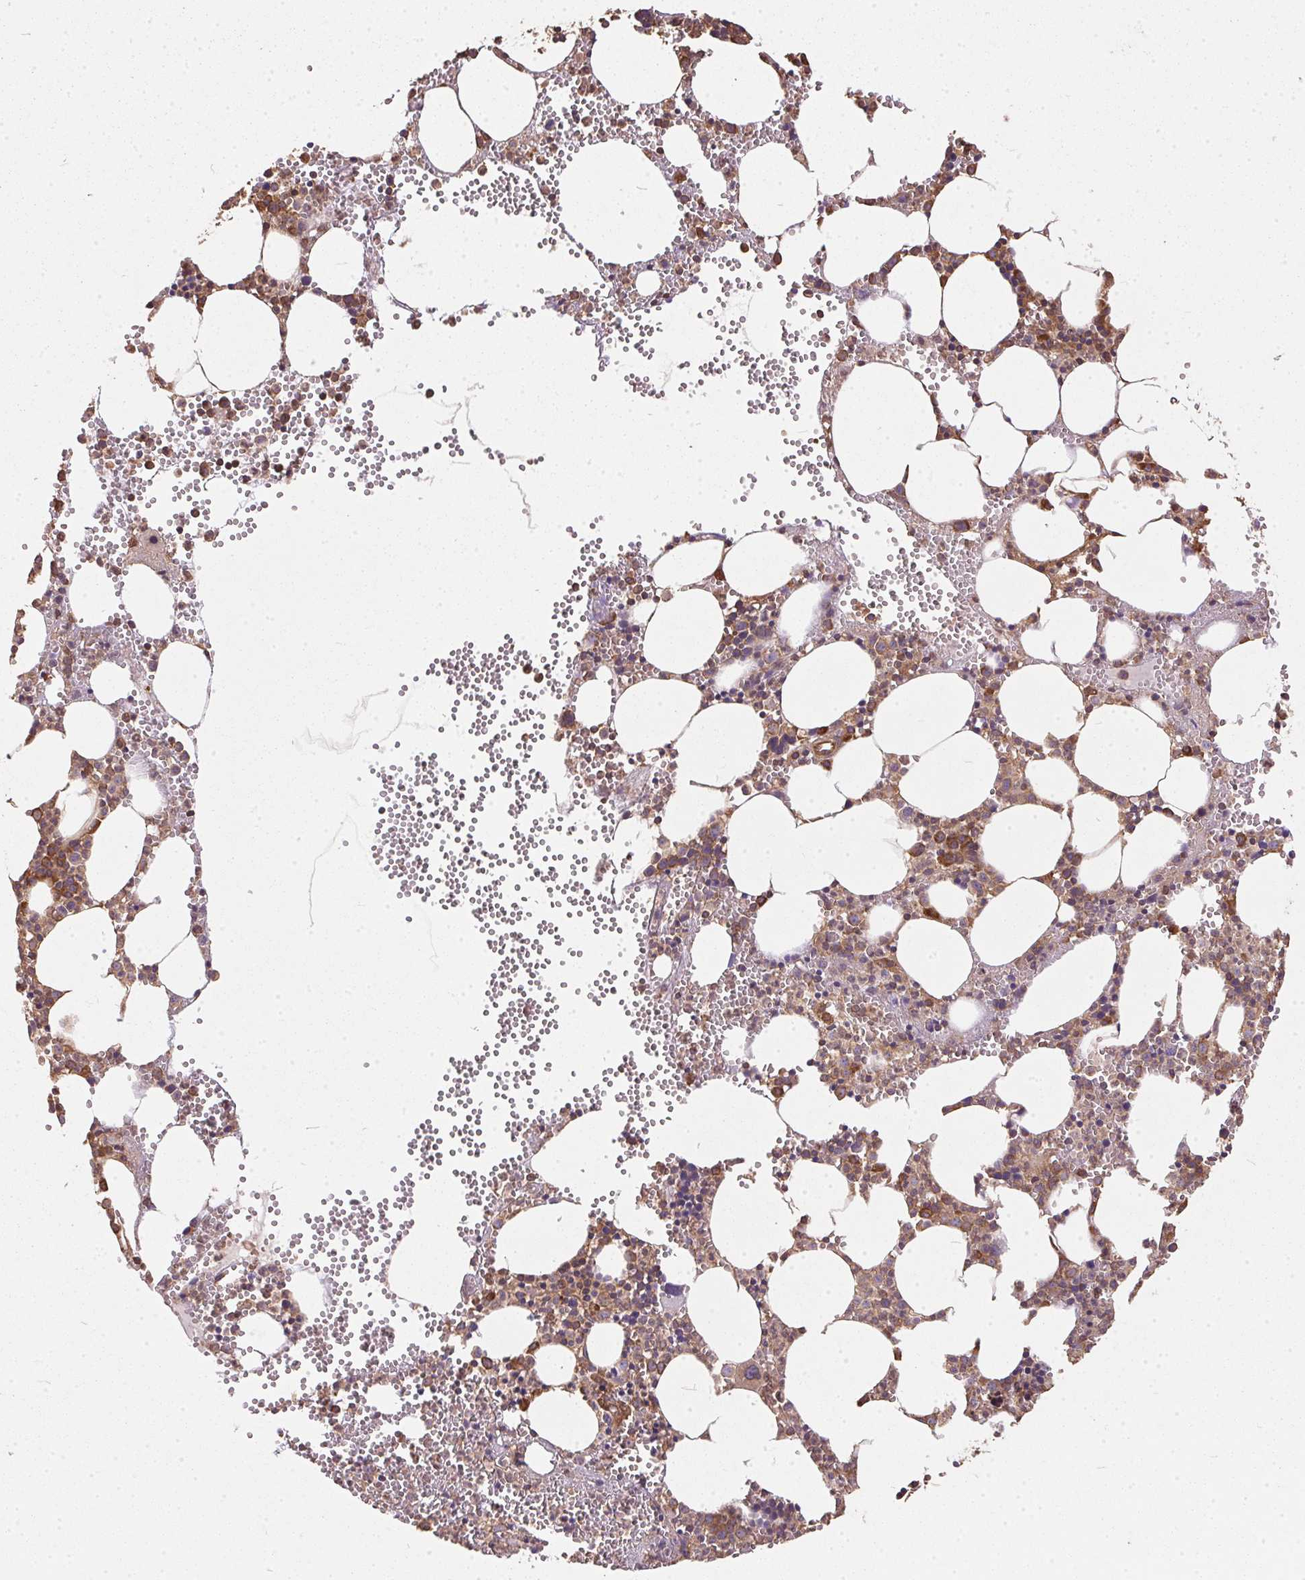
{"staining": {"intensity": "moderate", "quantity": "25%-75%", "location": "cytoplasmic/membranous"}, "tissue": "bone marrow", "cell_type": "Hematopoietic cells", "image_type": "normal", "snomed": [{"axis": "morphology", "description": "Normal tissue, NOS"}, {"axis": "topography", "description": "Bone marrow"}], "caption": "The micrograph displays immunohistochemical staining of benign bone marrow. There is moderate cytoplasmic/membranous expression is present in approximately 25%-75% of hematopoietic cells.", "gene": "EIF2S1", "patient": {"sex": "male", "age": 89}}